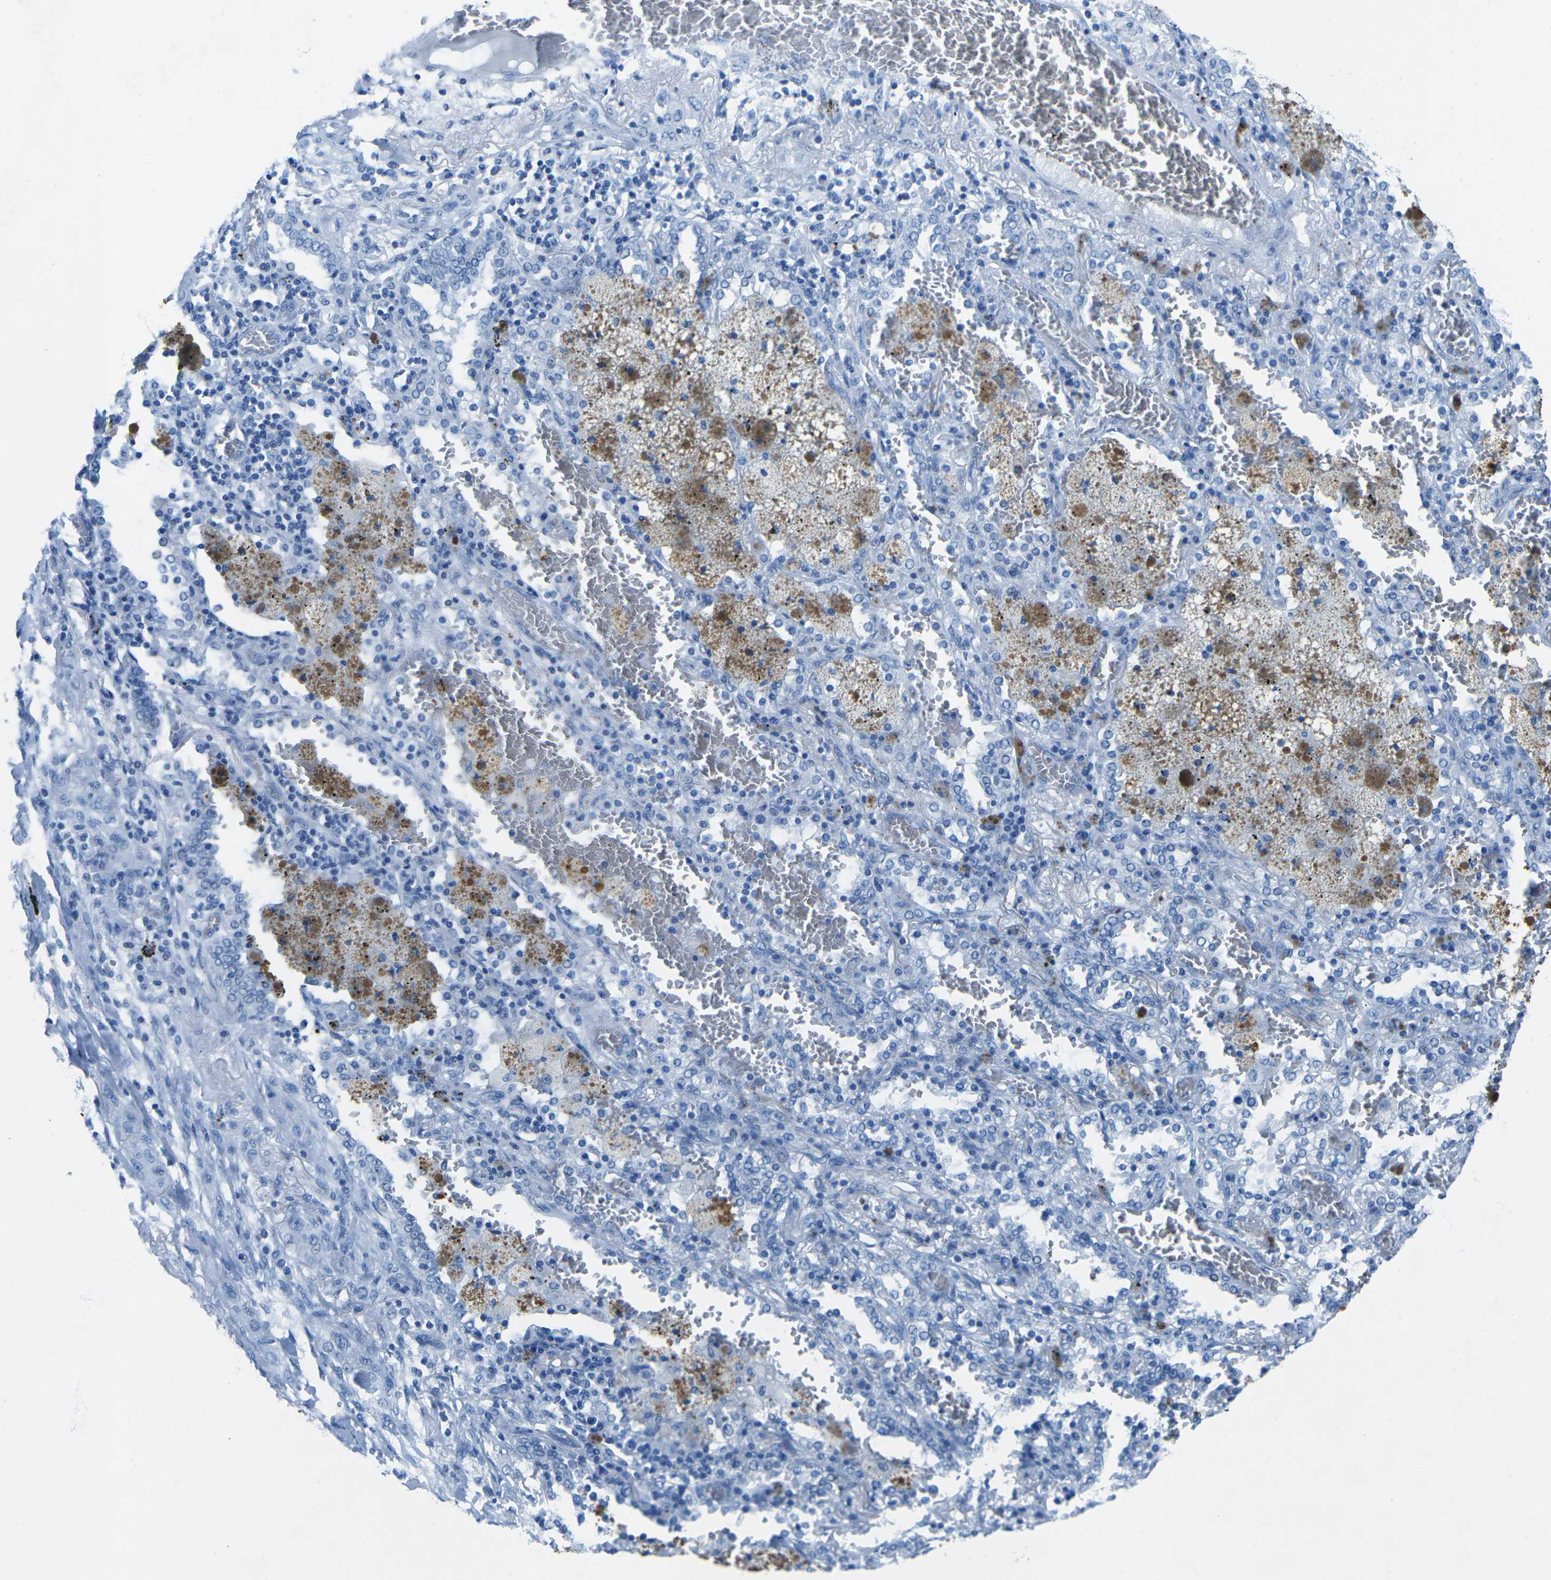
{"staining": {"intensity": "negative", "quantity": "none", "location": "none"}, "tissue": "lung cancer", "cell_type": "Tumor cells", "image_type": "cancer", "snomed": [{"axis": "morphology", "description": "Squamous cell carcinoma, NOS"}, {"axis": "topography", "description": "Lung"}], "caption": "High power microscopy photomicrograph of an IHC photomicrograph of squamous cell carcinoma (lung), revealing no significant expression in tumor cells.", "gene": "MYH8", "patient": {"sex": "female", "age": 47}}